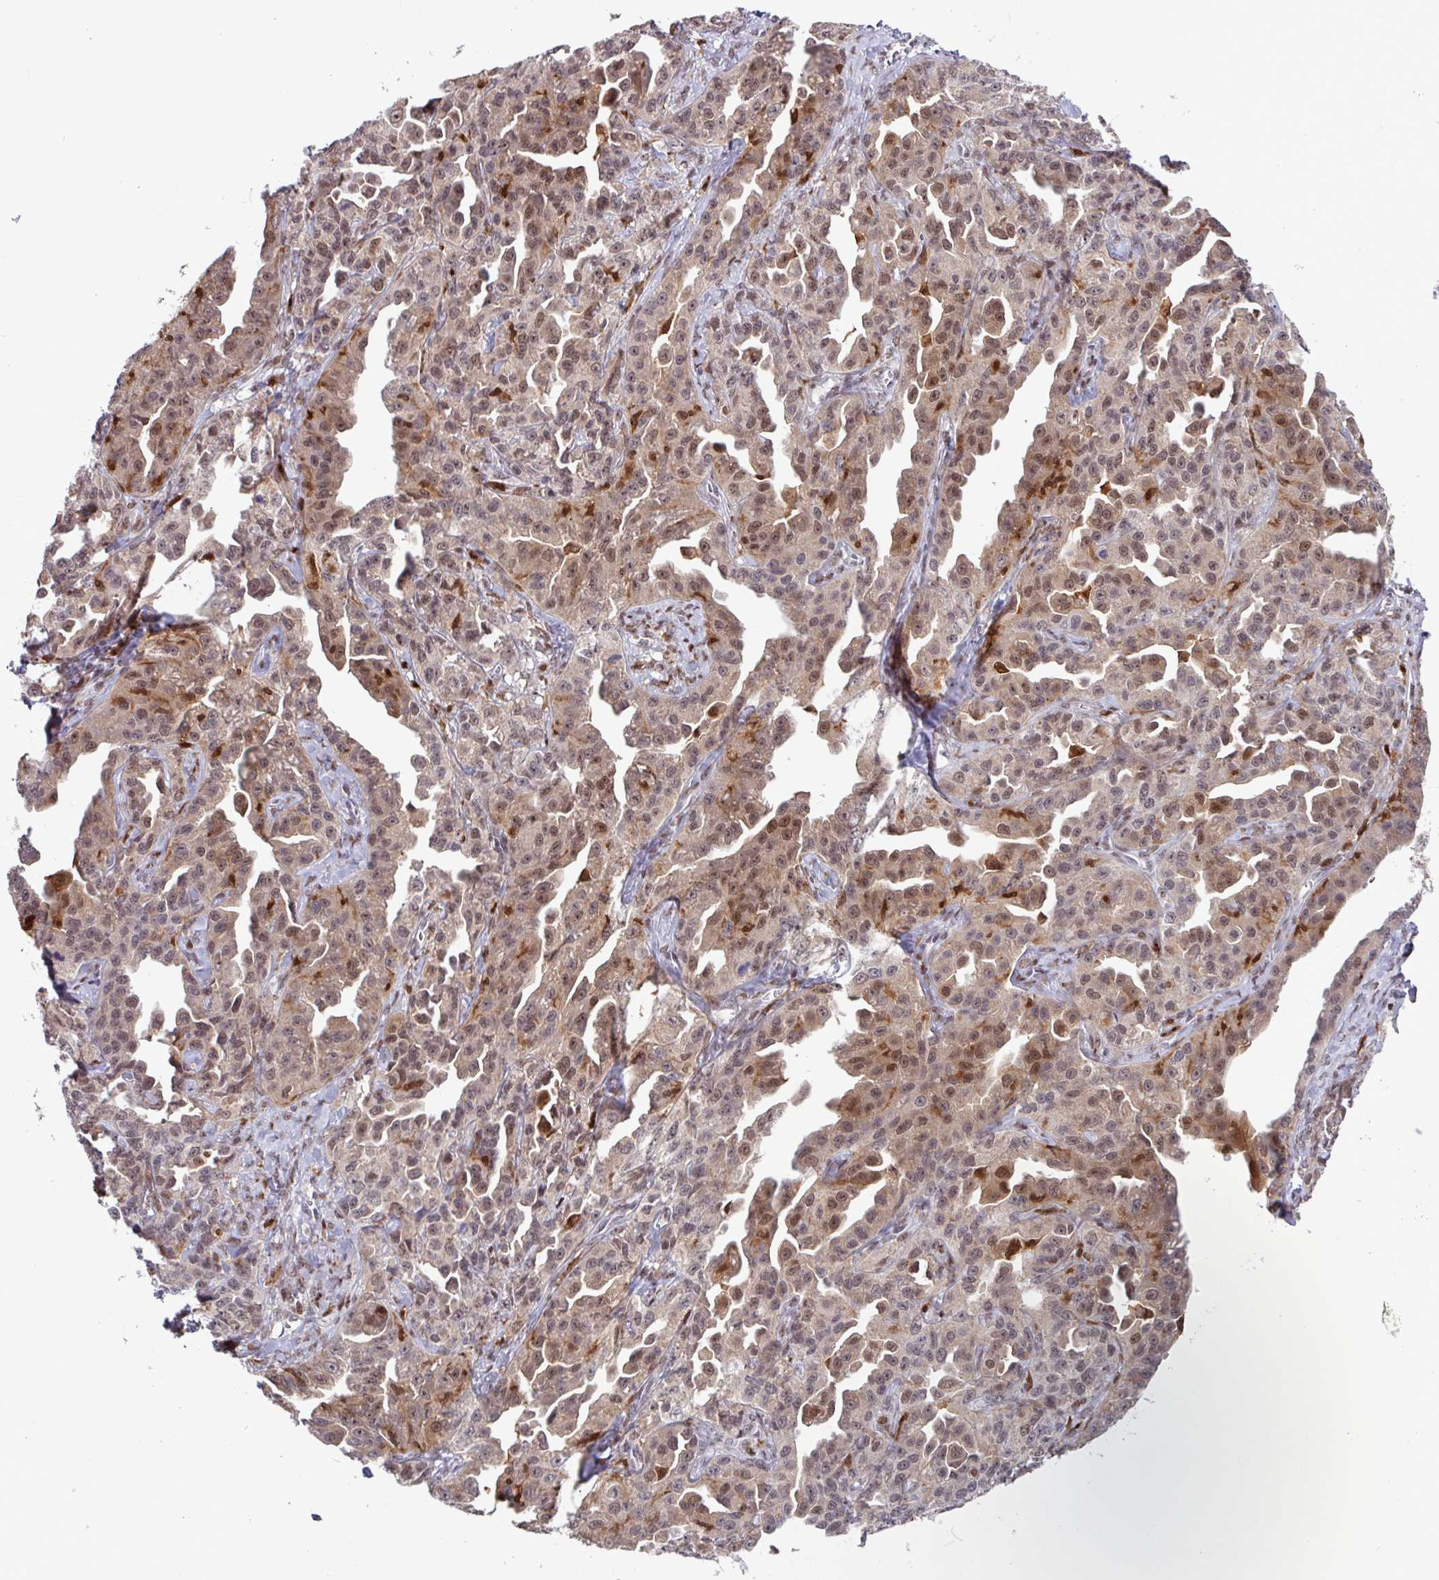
{"staining": {"intensity": "moderate", "quantity": ">75%", "location": "cytoplasmic/membranous,nuclear"}, "tissue": "ovarian cancer", "cell_type": "Tumor cells", "image_type": "cancer", "snomed": [{"axis": "morphology", "description": "Cystadenocarcinoma, serous, NOS"}, {"axis": "topography", "description": "Ovary"}], "caption": "IHC (DAB (3,3'-diaminobenzidine)) staining of human serous cystadenocarcinoma (ovarian) exhibits moderate cytoplasmic/membranous and nuclear protein staining in about >75% of tumor cells.", "gene": "BRD3", "patient": {"sex": "female", "age": 75}}